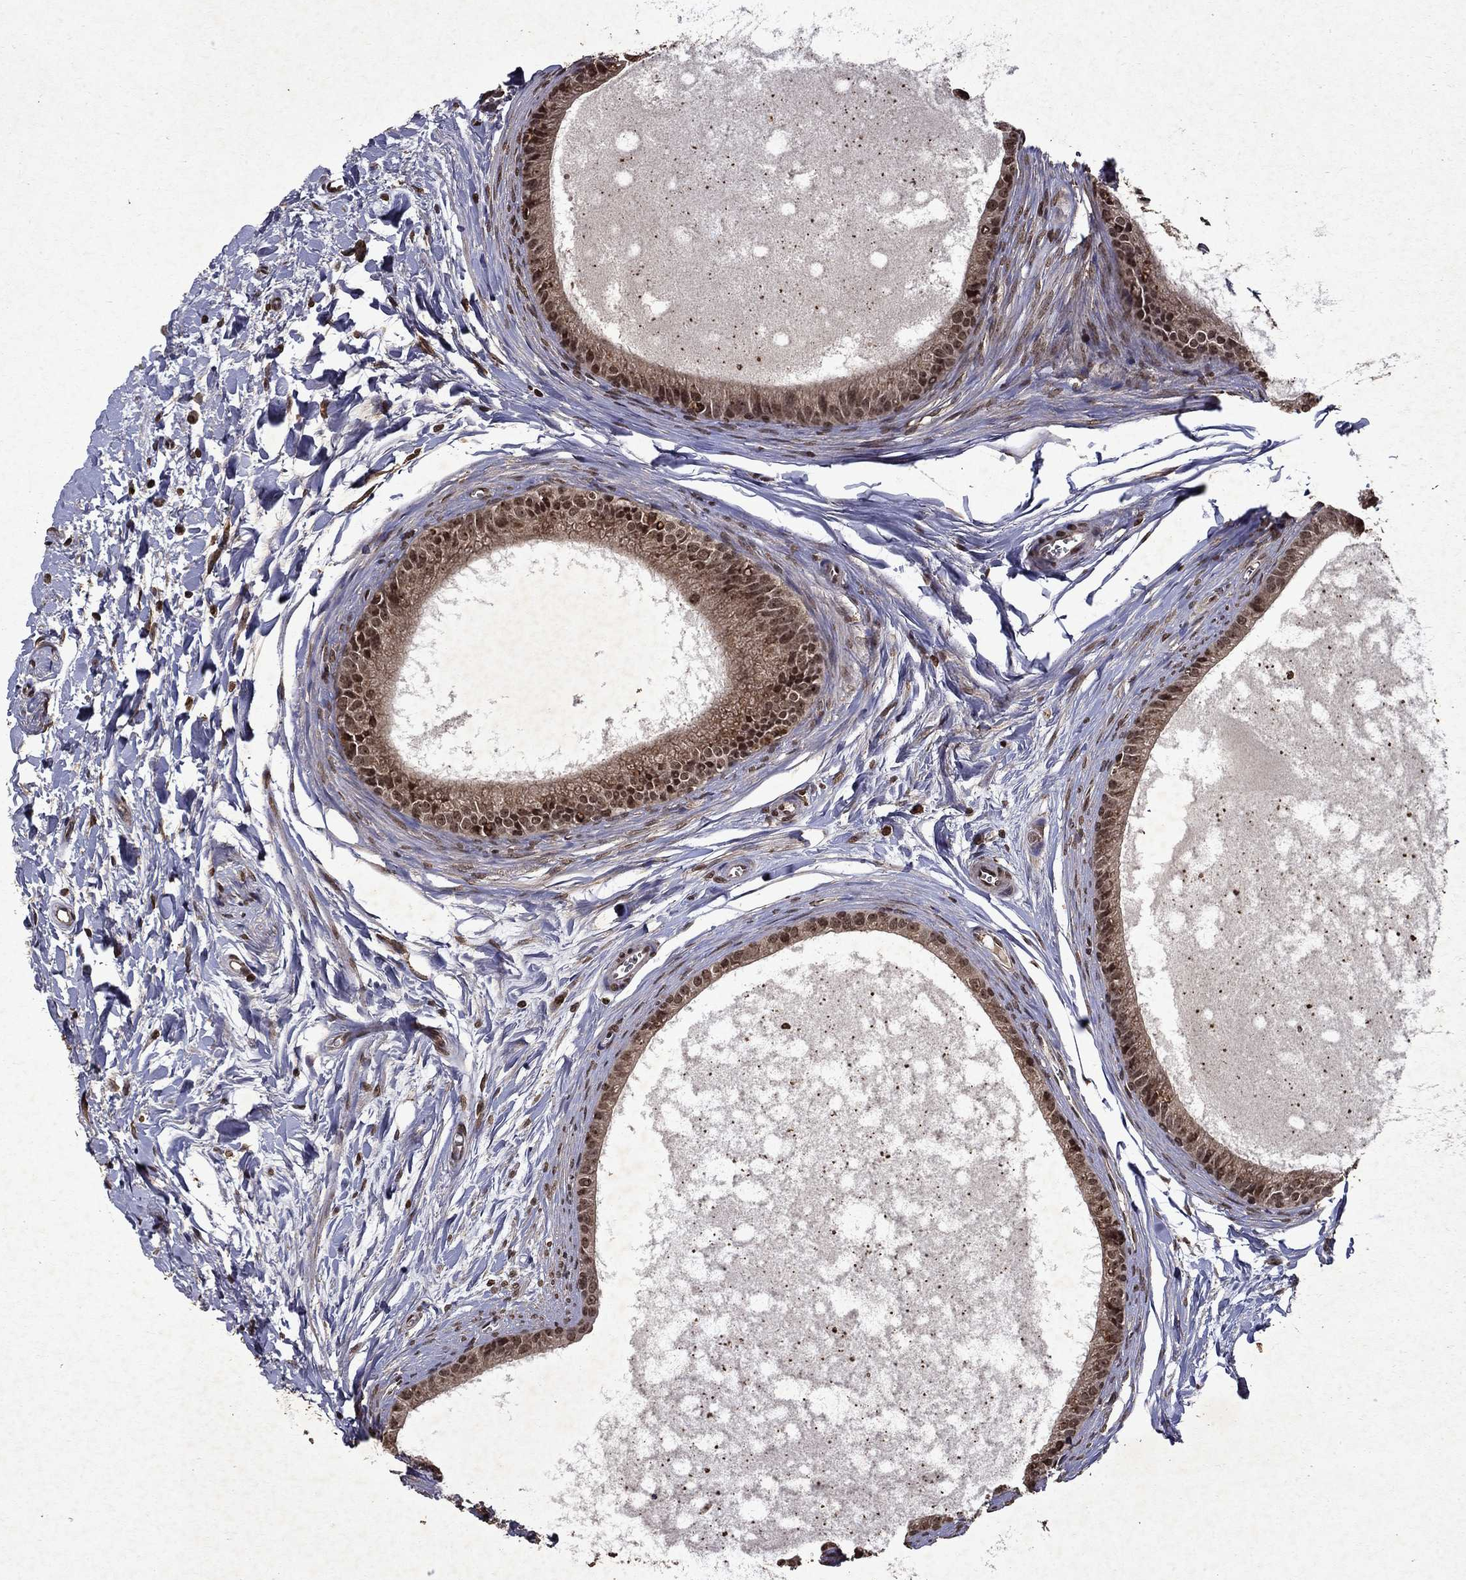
{"staining": {"intensity": "moderate", "quantity": ">75%", "location": "cytoplasmic/membranous,nuclear"}, "tissue": "epididymis", "cell_type": "Glandular cells", "image_type": "normal", "snomed": [{"axis": "morphology", "description": "Normal tissue, NOS"}, {"axis": "topography", "description": "Epididymis"}], "caption": "Immunohistochemical staining of benign epididymis reveals >75% levels of moderate cytoplasmic/membranous,nuclear protein staining in approximately >75% of glandular cells.", "gene": "PIN4", "patient": {"sex": "male", "age": 51}}